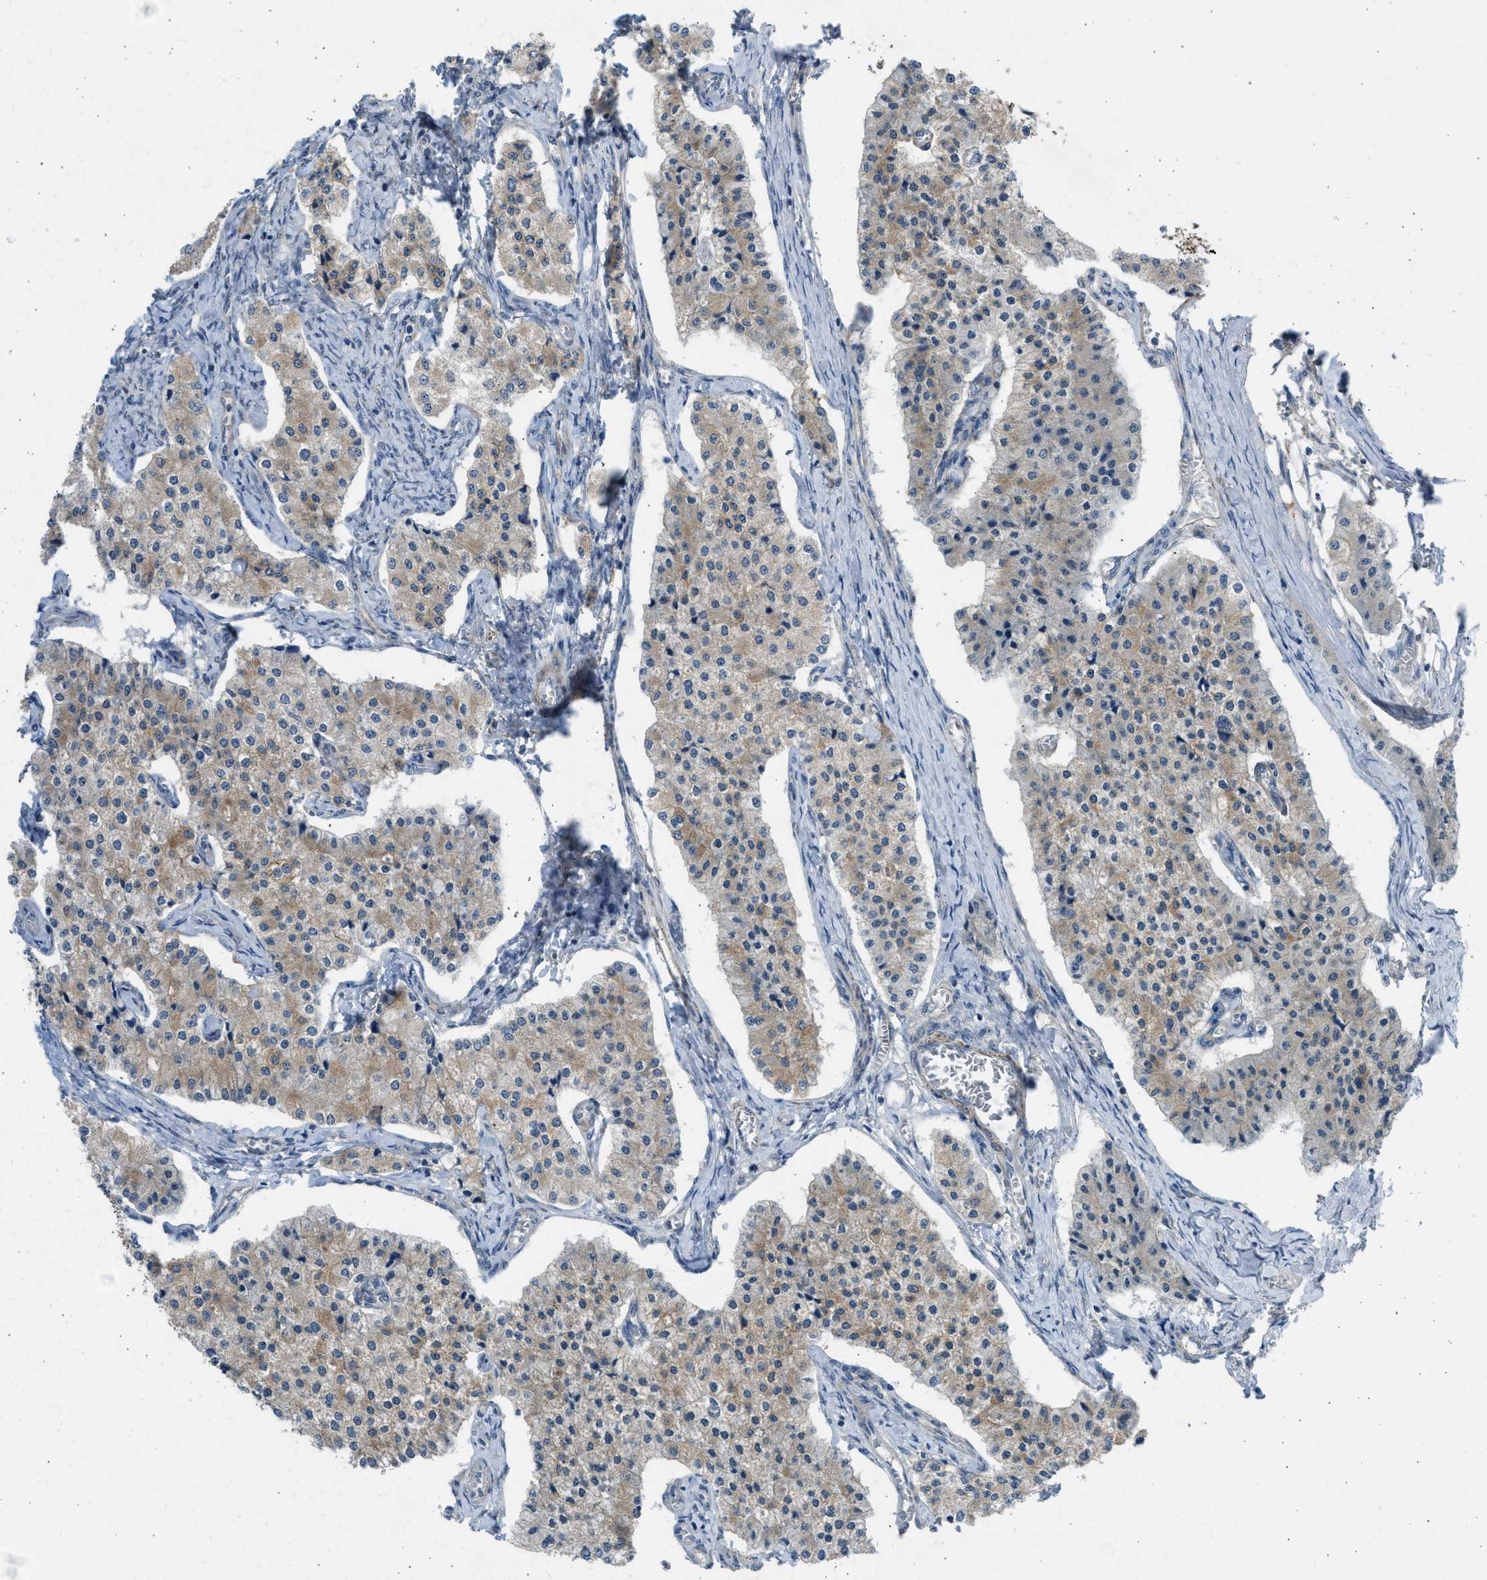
{"staining": {"intensity": "weak", "quantity": "25%-75%", "location": "cytoplasmic/membranous"}, "tissue": "carcinoid", "cell_type": "Tumor cells", "image_type": "cancer", "snomed": [{"axis": "morphology", "description": "Carcinoid, malignant, NOS"}, {"axis": "topography", "description": "Colon"}], "caption": "Protein expression by immunohistochemistry (IHC) exhibits weak cytoplasmic/membranous staining in about 25%-75% of tumor cells in carcinoid. The protein of interest is shown in brown color, while the nuclei are stained blue.", "gene": "PCNX3", "patient": {"sex": "female", "age": 52}}